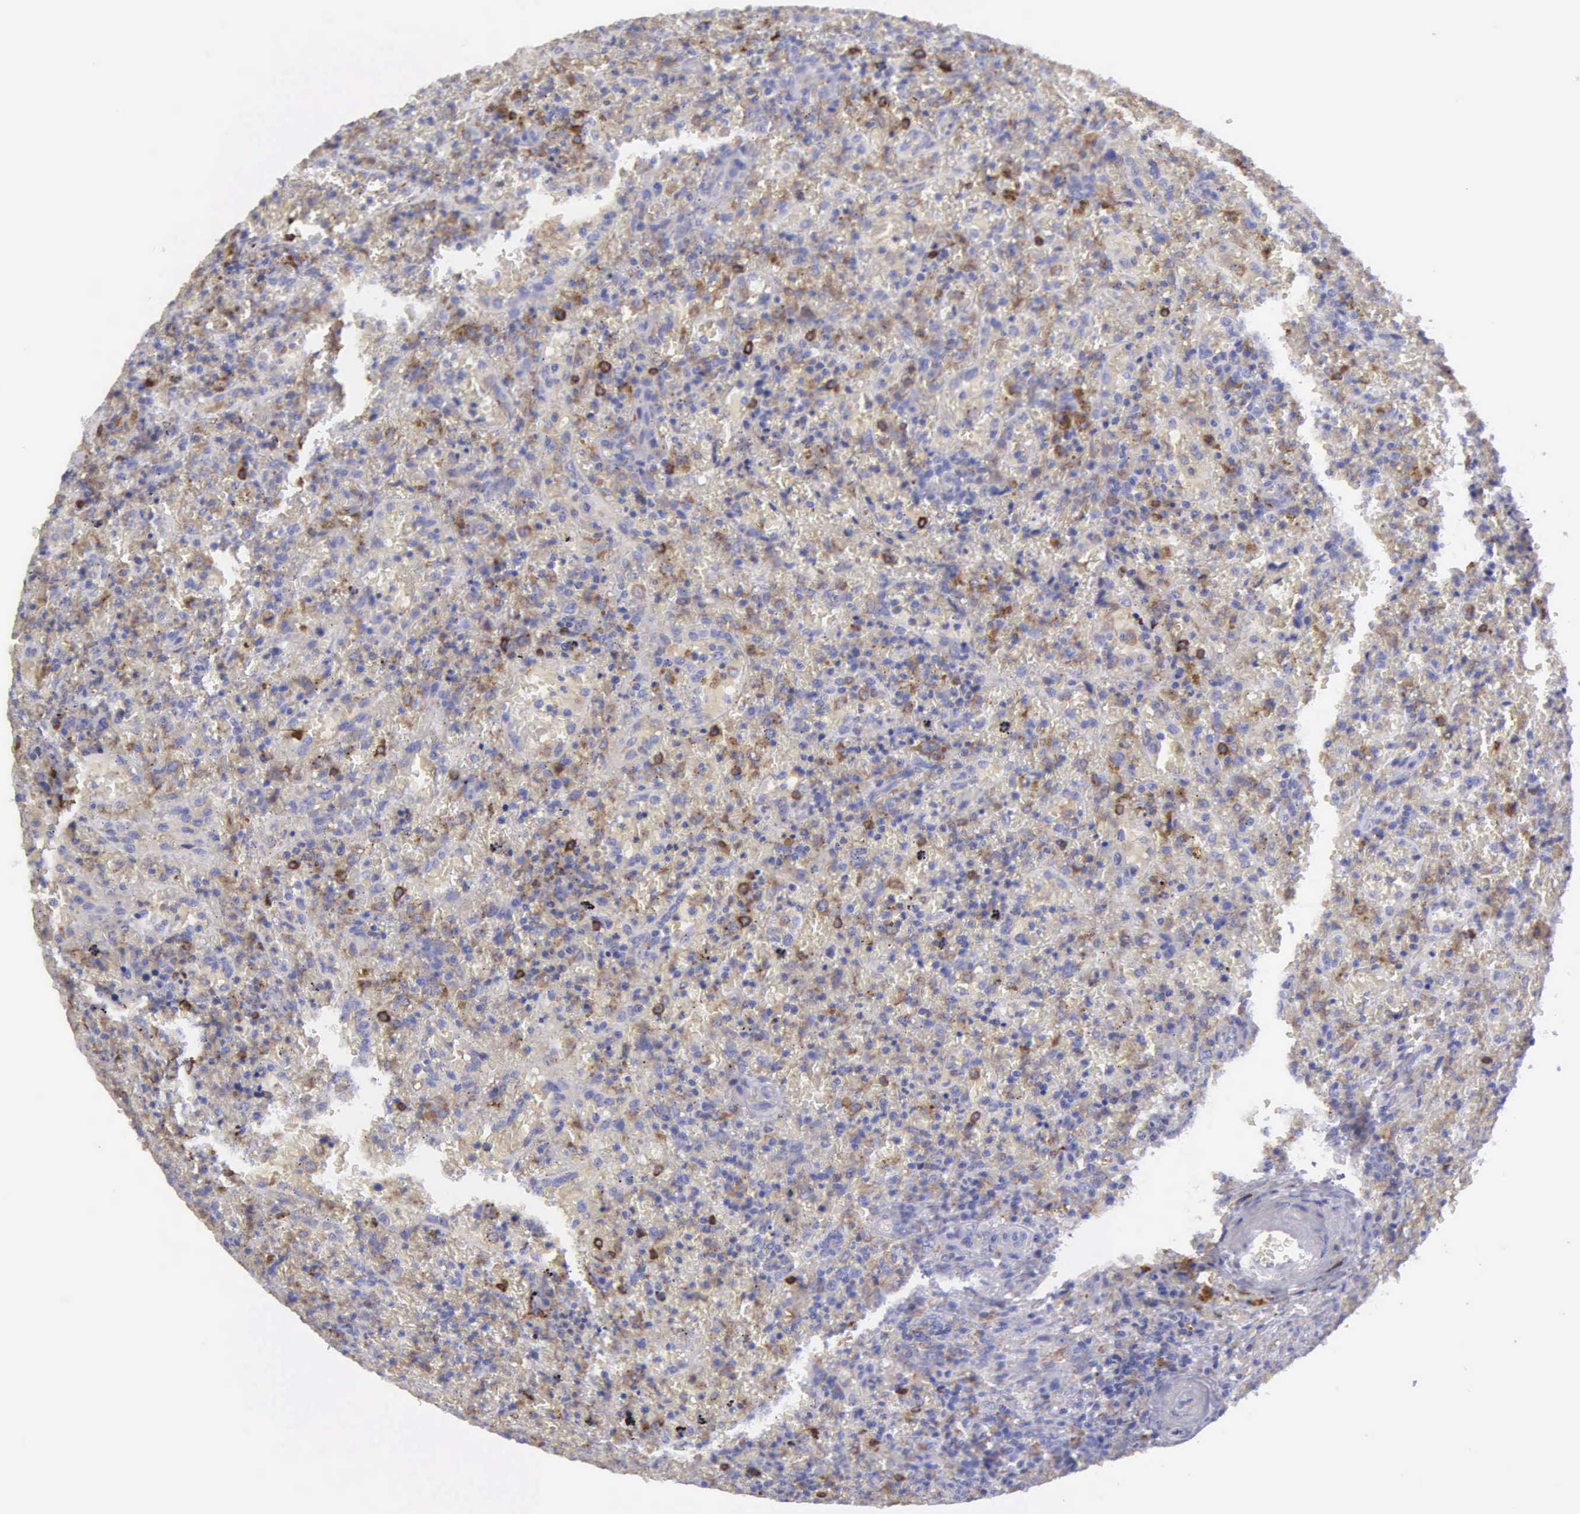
{"staining": {"intensity": "moderate", "quantity": "<25%", "location": "cytoplasmic/membranous"}, "tissue": "lymphoma", "cell_type": "Tumor cells", "image_type": "cancer", "snomed": [{"axis": "morphology", "description": "Malignant lymphoma, non-Hodgkin's type, High grade"}, {"axis": "topography", "description": "Spleen"}, {"axis": "topography", "description": "Lymph node"}], "caption": "Protein staining of lymphoma tissue exhibits moderate cytoplasmic/membranous expression in about <25% of tumor cells.", "gene": "TYRP1", "patient": {"sex": "female", "age": 70}}